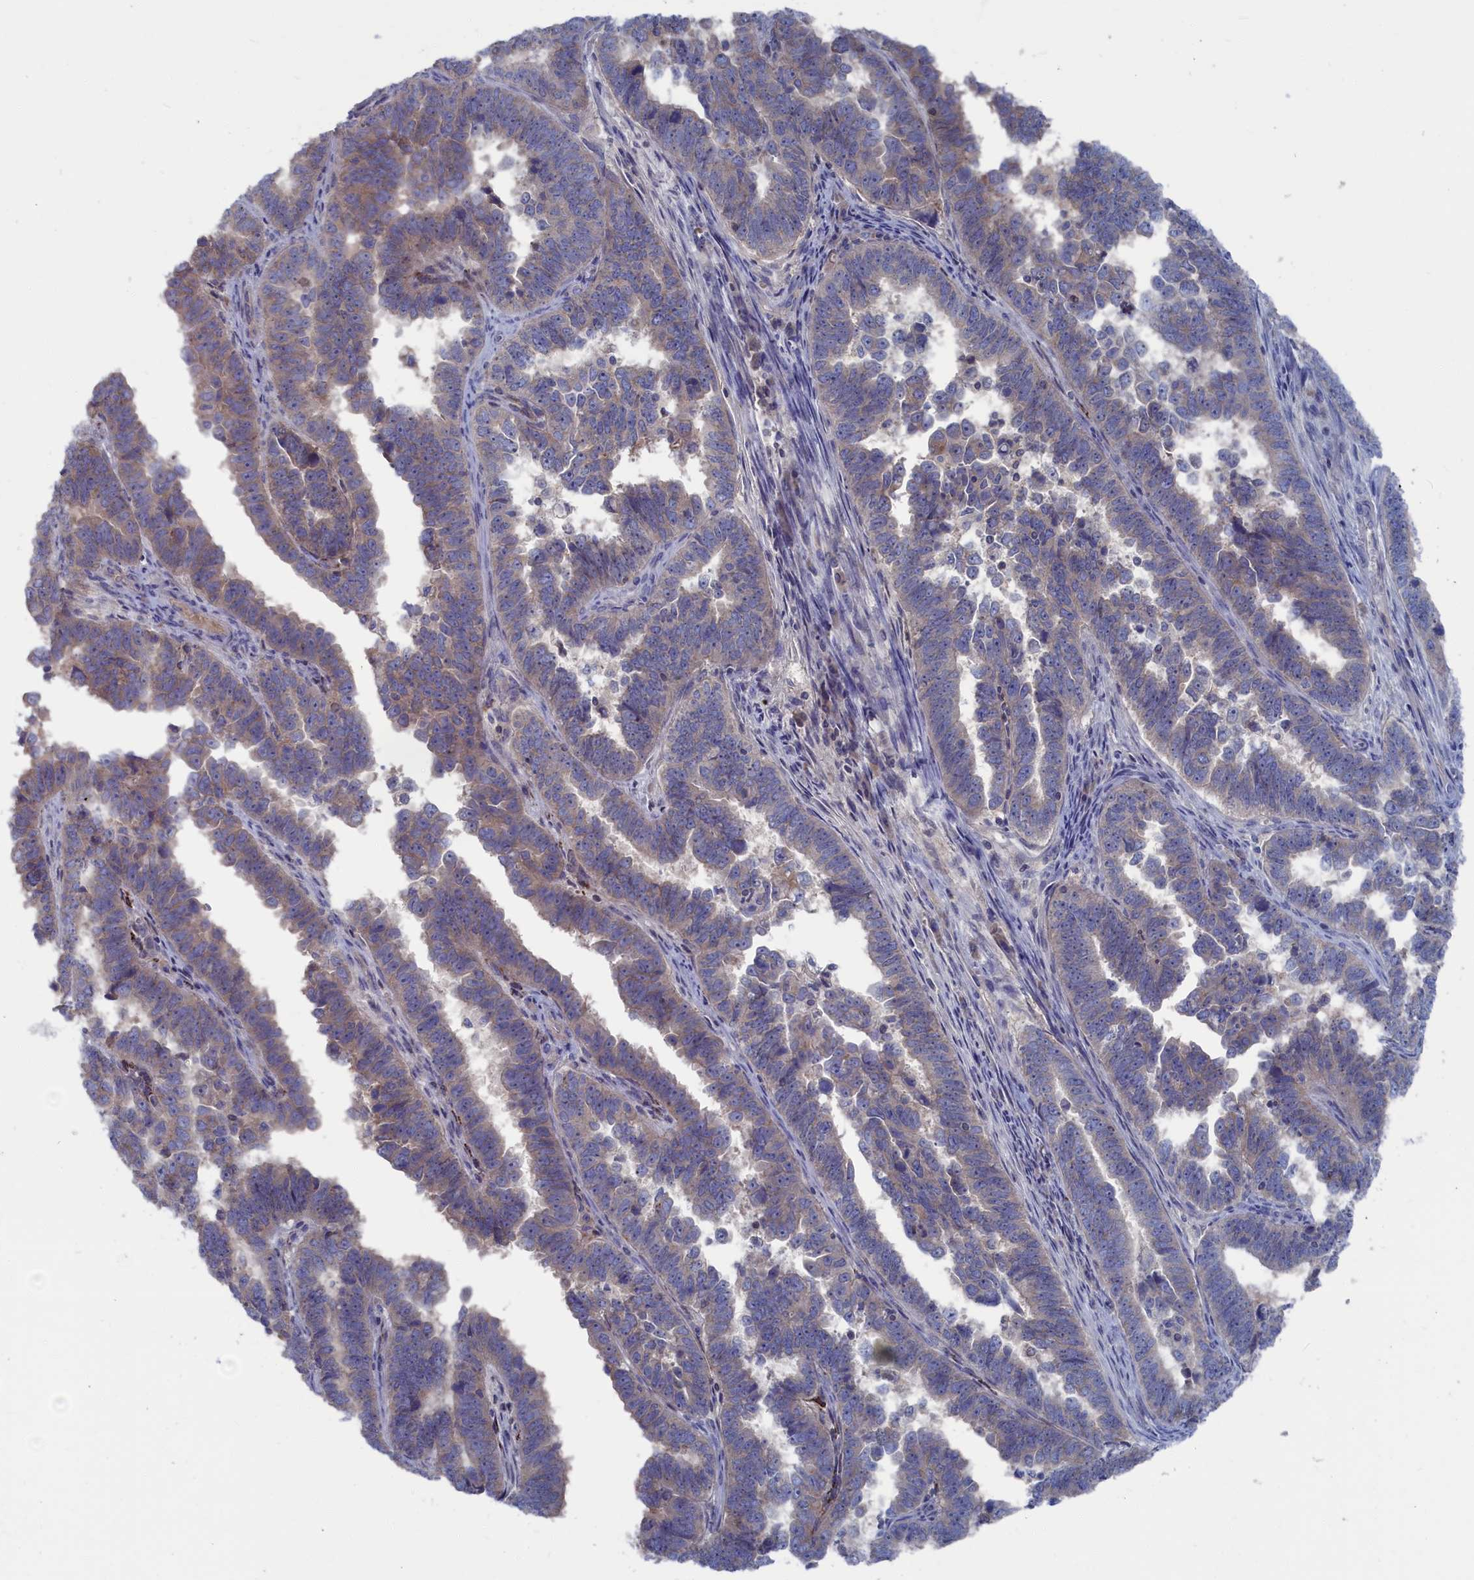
{"staining": {"intensity": "weak", "quantity": "25%-75%", "location": "cytoplasmic/membranous"}, "tissue": "endometrial cancer", "cell_type": "Tumor cells", "image_type": "cancer", "snomed": [{"axis": "morphology", "description": "Adenocarcinoma, NOS"}, {"axis": "topography", "description": "Endometrium"}], "caption": "The histopathology image exhibits a brown stain indicating the presence of a protein in the cytoplasmic/membranous of tumor cells in endometrial adenocarcinoma.", "gene": "CEND1", "patient": {"sex": "female", "age": 75}}